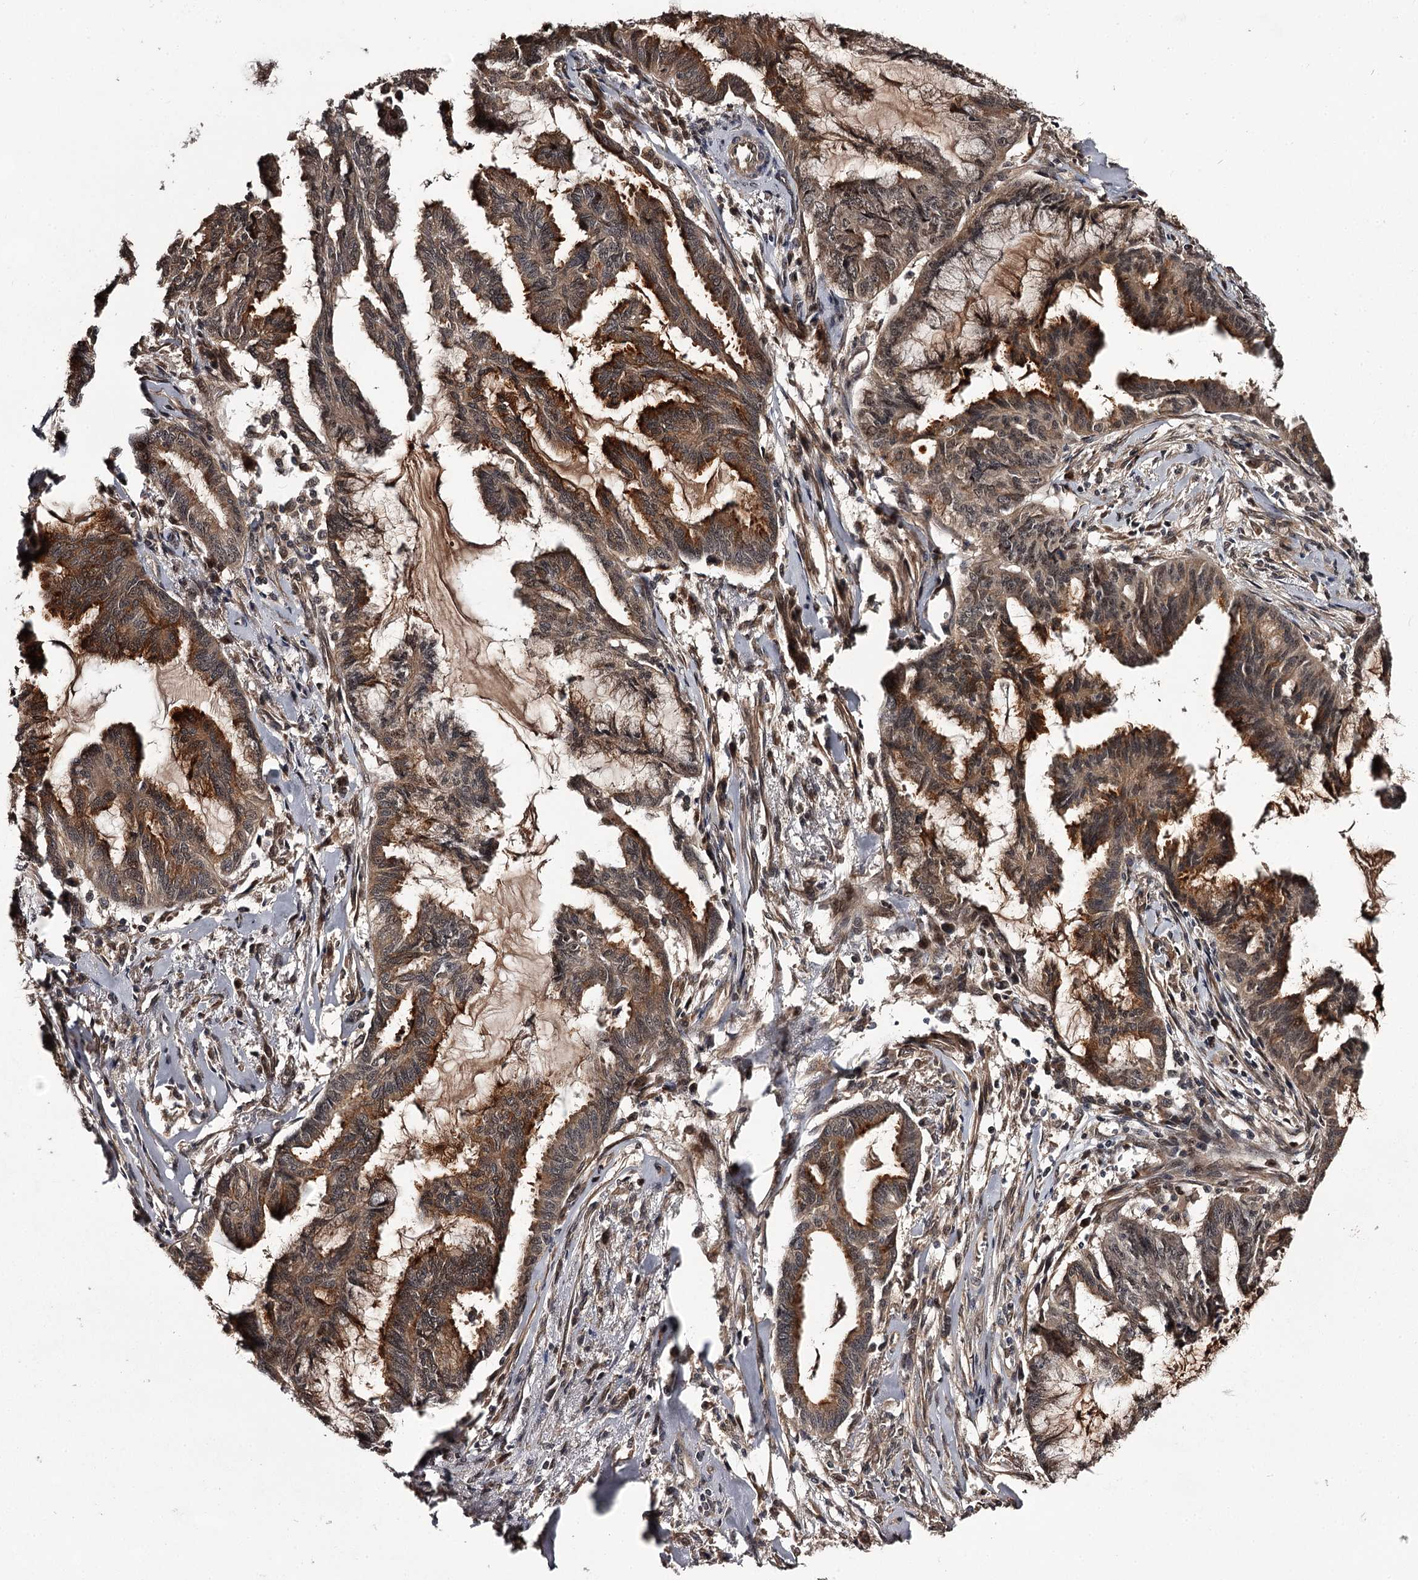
{"staining": {"intensity": "moderate", "quantity": ">75%", "location": "cytoplasmic/membranous"}, "tissue": "endometrial cancer", "cell_type": "Tumor cells", "image_type": "cancer", "snomed": [{"axis": "morphology", "description": "Adenocarcinoma, NOS"}, {"axis": "topography", "description": "Endometrium"}], "caption": "Human adenocarcinoma (endometrial) stained with a brown dye shows moderate cytoplasmic/membranous positive staining in about >75% of tumor cells.", "gene": "MAML3", "patient": {"sex": "female", "age": 86}}